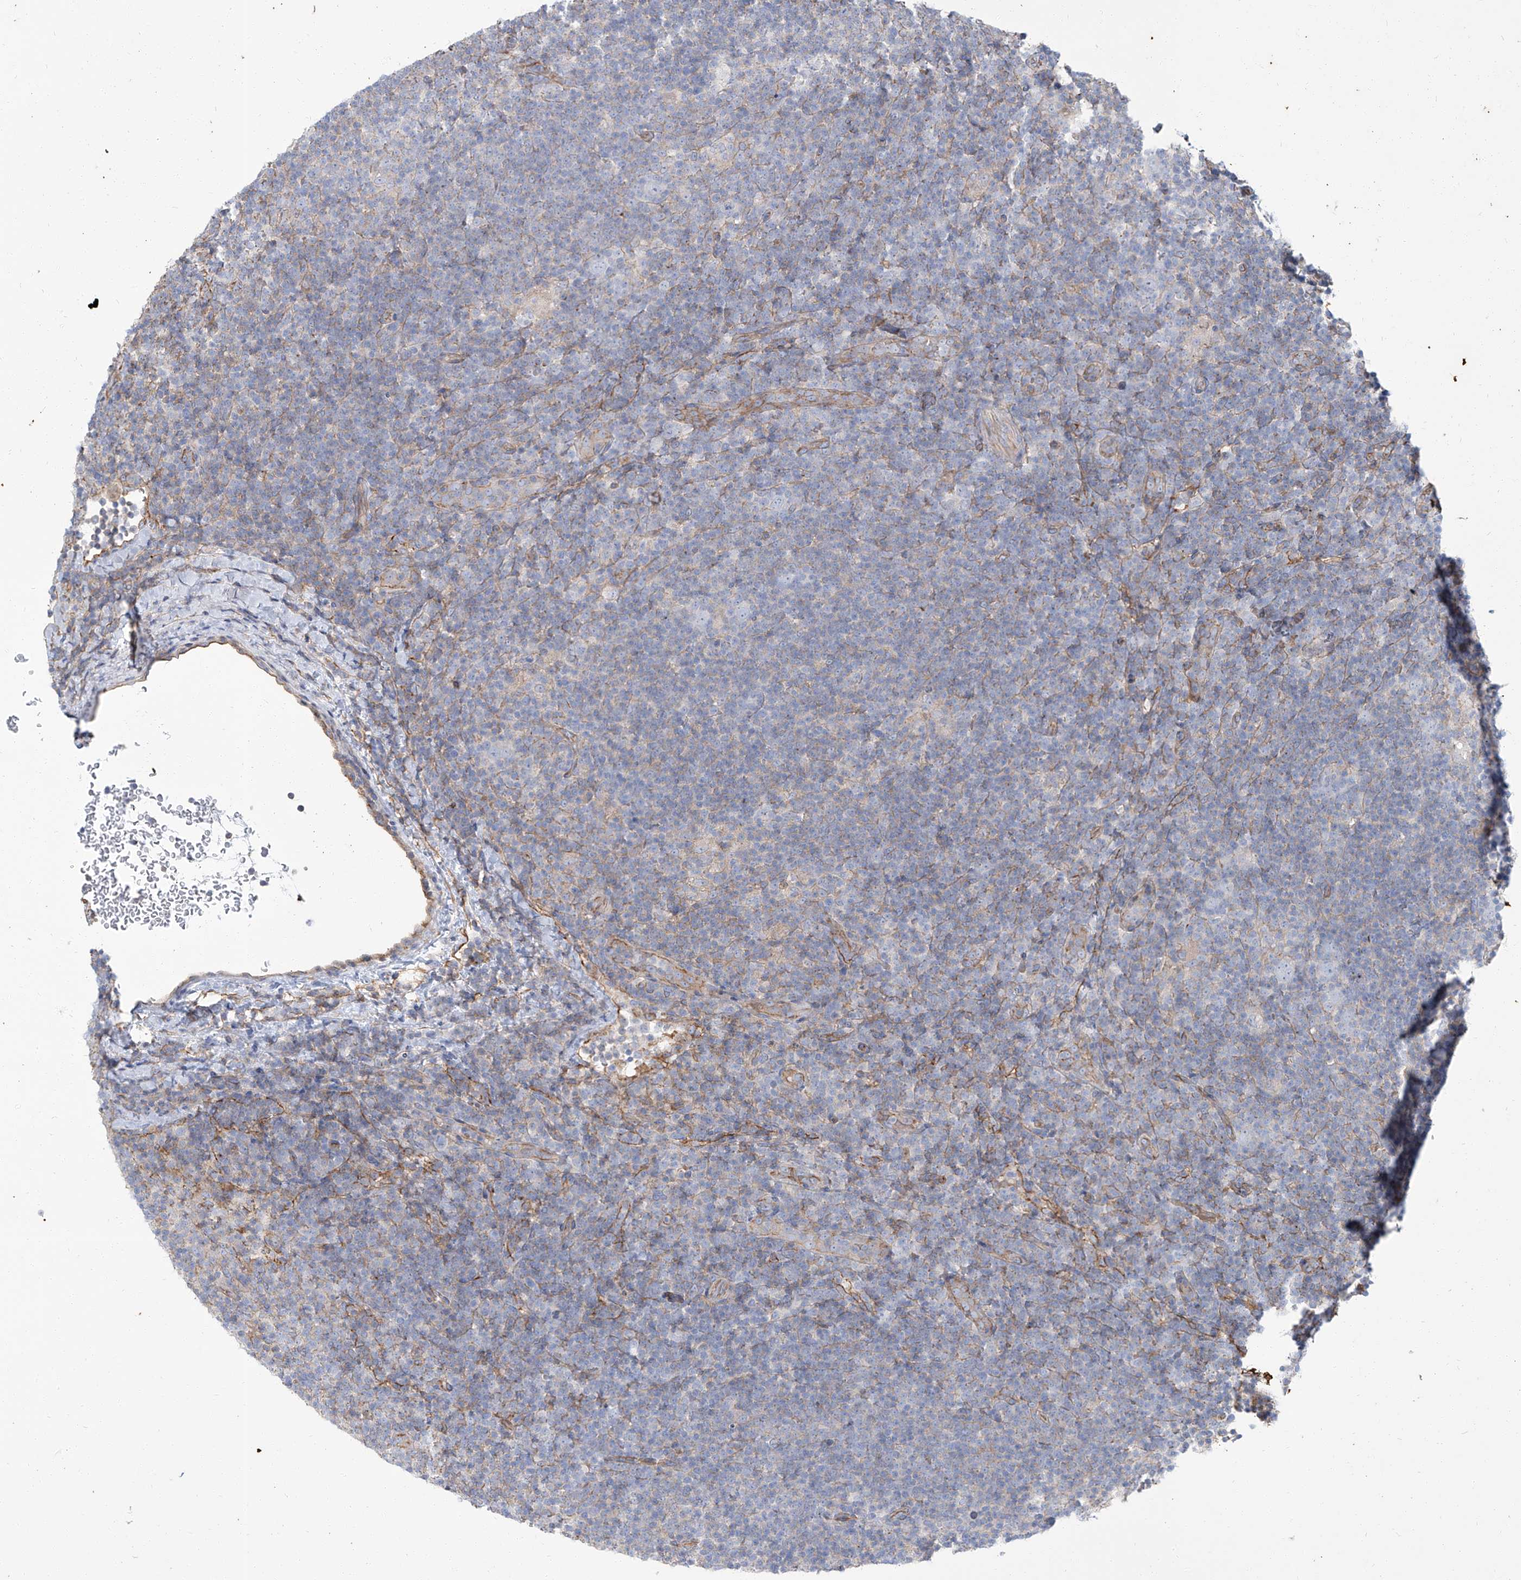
{"staining": {"intensity": "negative", "quantity": "none", "location": "none"}, "tissue": "lymphoma", "cell_type": "Tumor cells", "image_type": "cancer", "snomed": [{"axis": "morphology", "description": "Hodgkin's disease, NOS"}, {"axis": "topography", "description": "Lymph node"}], "caption": "A high-resolution micrograph shows IHC staining of lymphoma, which demonstrates no significant positivity in tumor cells.", "gene": "TXLNB", "patient": {"sex": "female", "age": 57}}